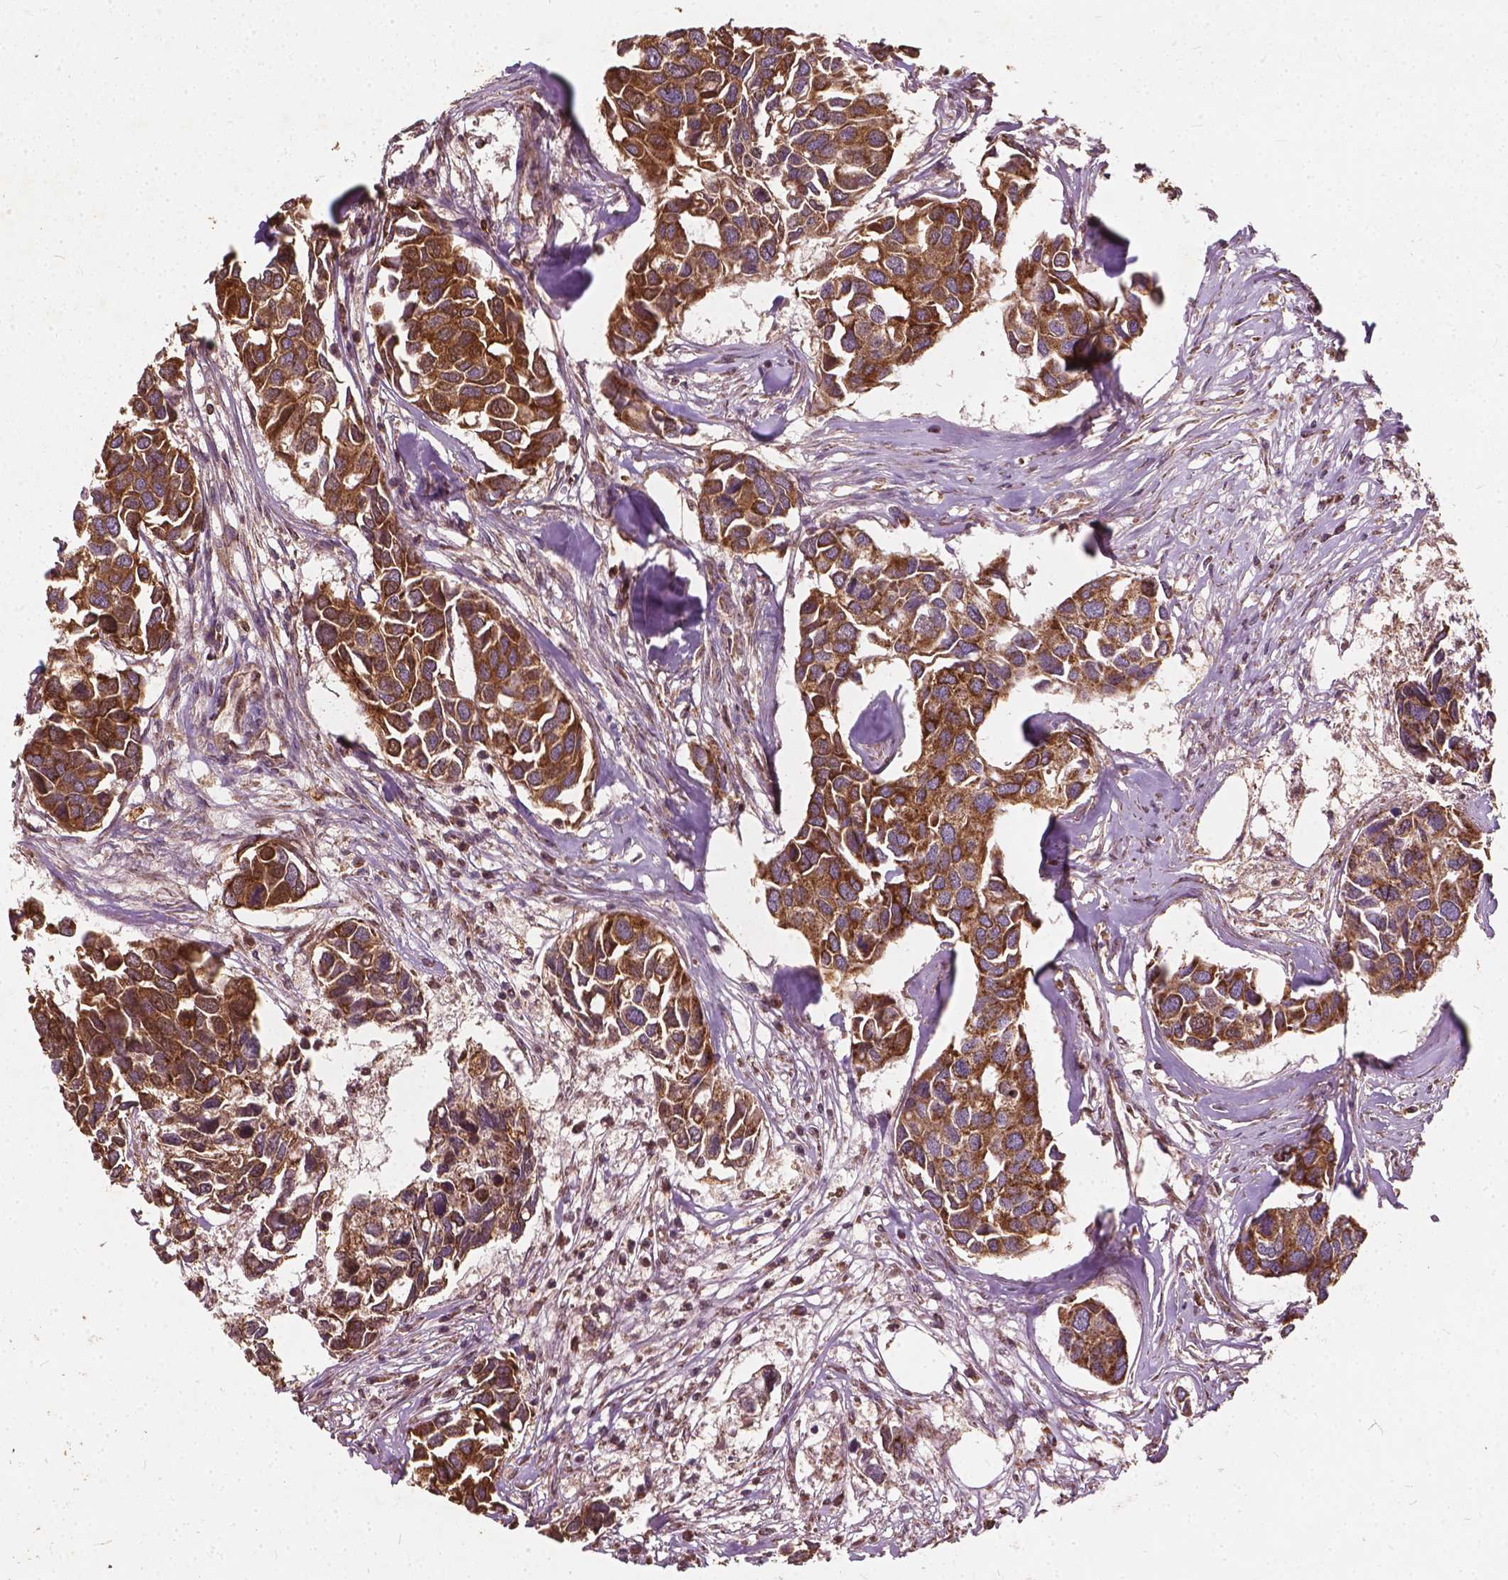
{"staining": {"intensity": "strong", "quantity": ">75%", "location": "cytoplasmic/membranous"}, "tissue": "breast cancer", "cell_type": "Tumor cells", "image_type": "cancer", "snomed": [{"axis": "morphology", "description": "Duct carcinoma"}, {"axis": "topography", "description": "Breast"}], "caption": "Protein staining by IHC displays strong cytoplasmic/membranous staining in about >75% of tumor cells in breast invasive ductal carcinoma.", "gene": "UBXN2A", "patient": {"sex": "female", "age": 83}}